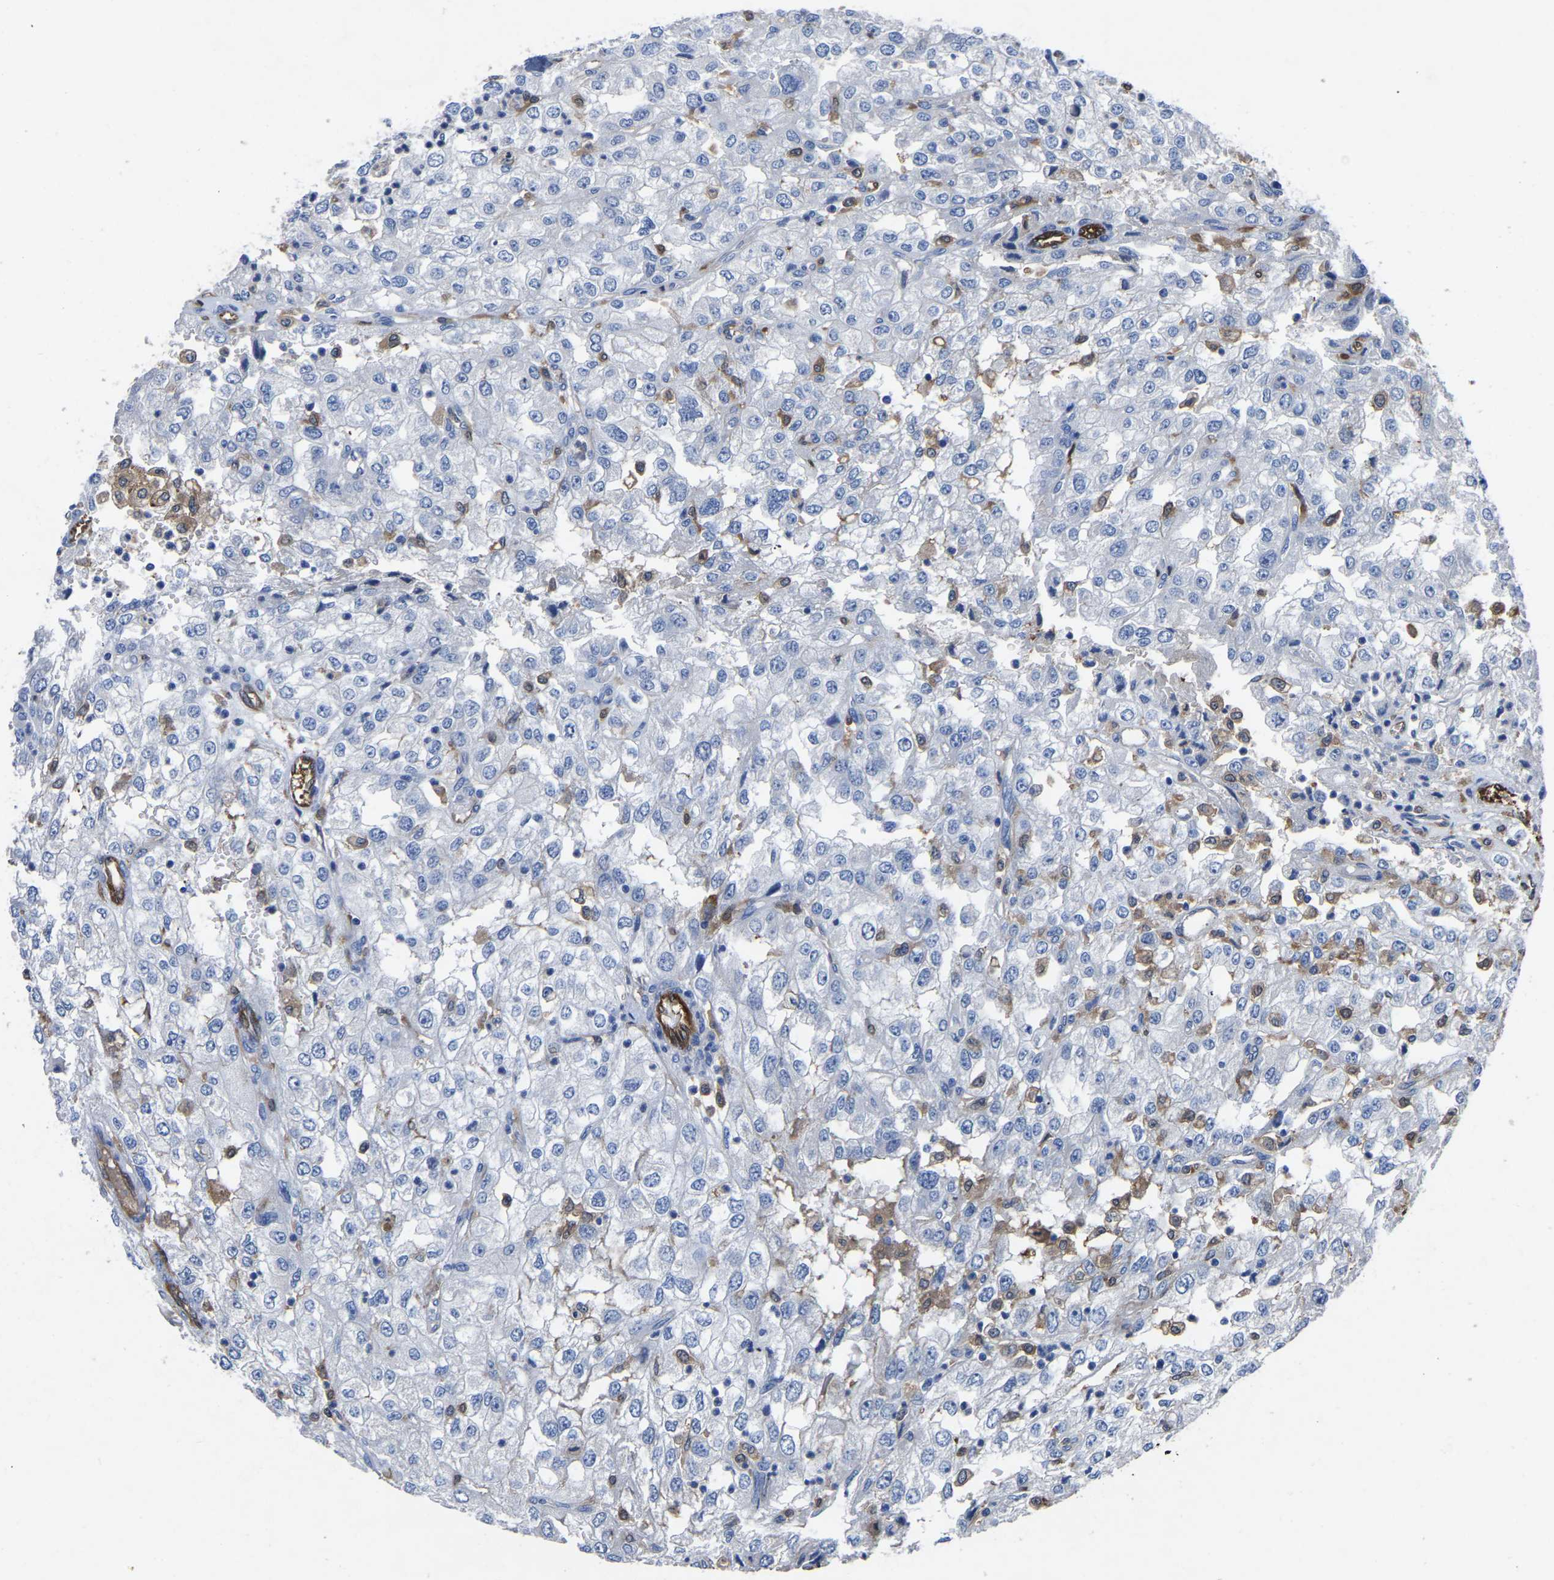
{"staining": {"intensity": "negative", "quantity": "none", "location": "none"}, "tissue": "renal cancer", "cell_type": "Tumor cells", "image_type": "cancer", "snomed": [{"axis": "morphology", "description": "Adenocarcinoma, NOS"}, {"axis": "topography", "description": "Kidney"}], "caption": "Tumor cells are negative for brown protein staining in renal cancer.", "gene": "ATG2B", "patient": {"sex": "female", "age": 54}}